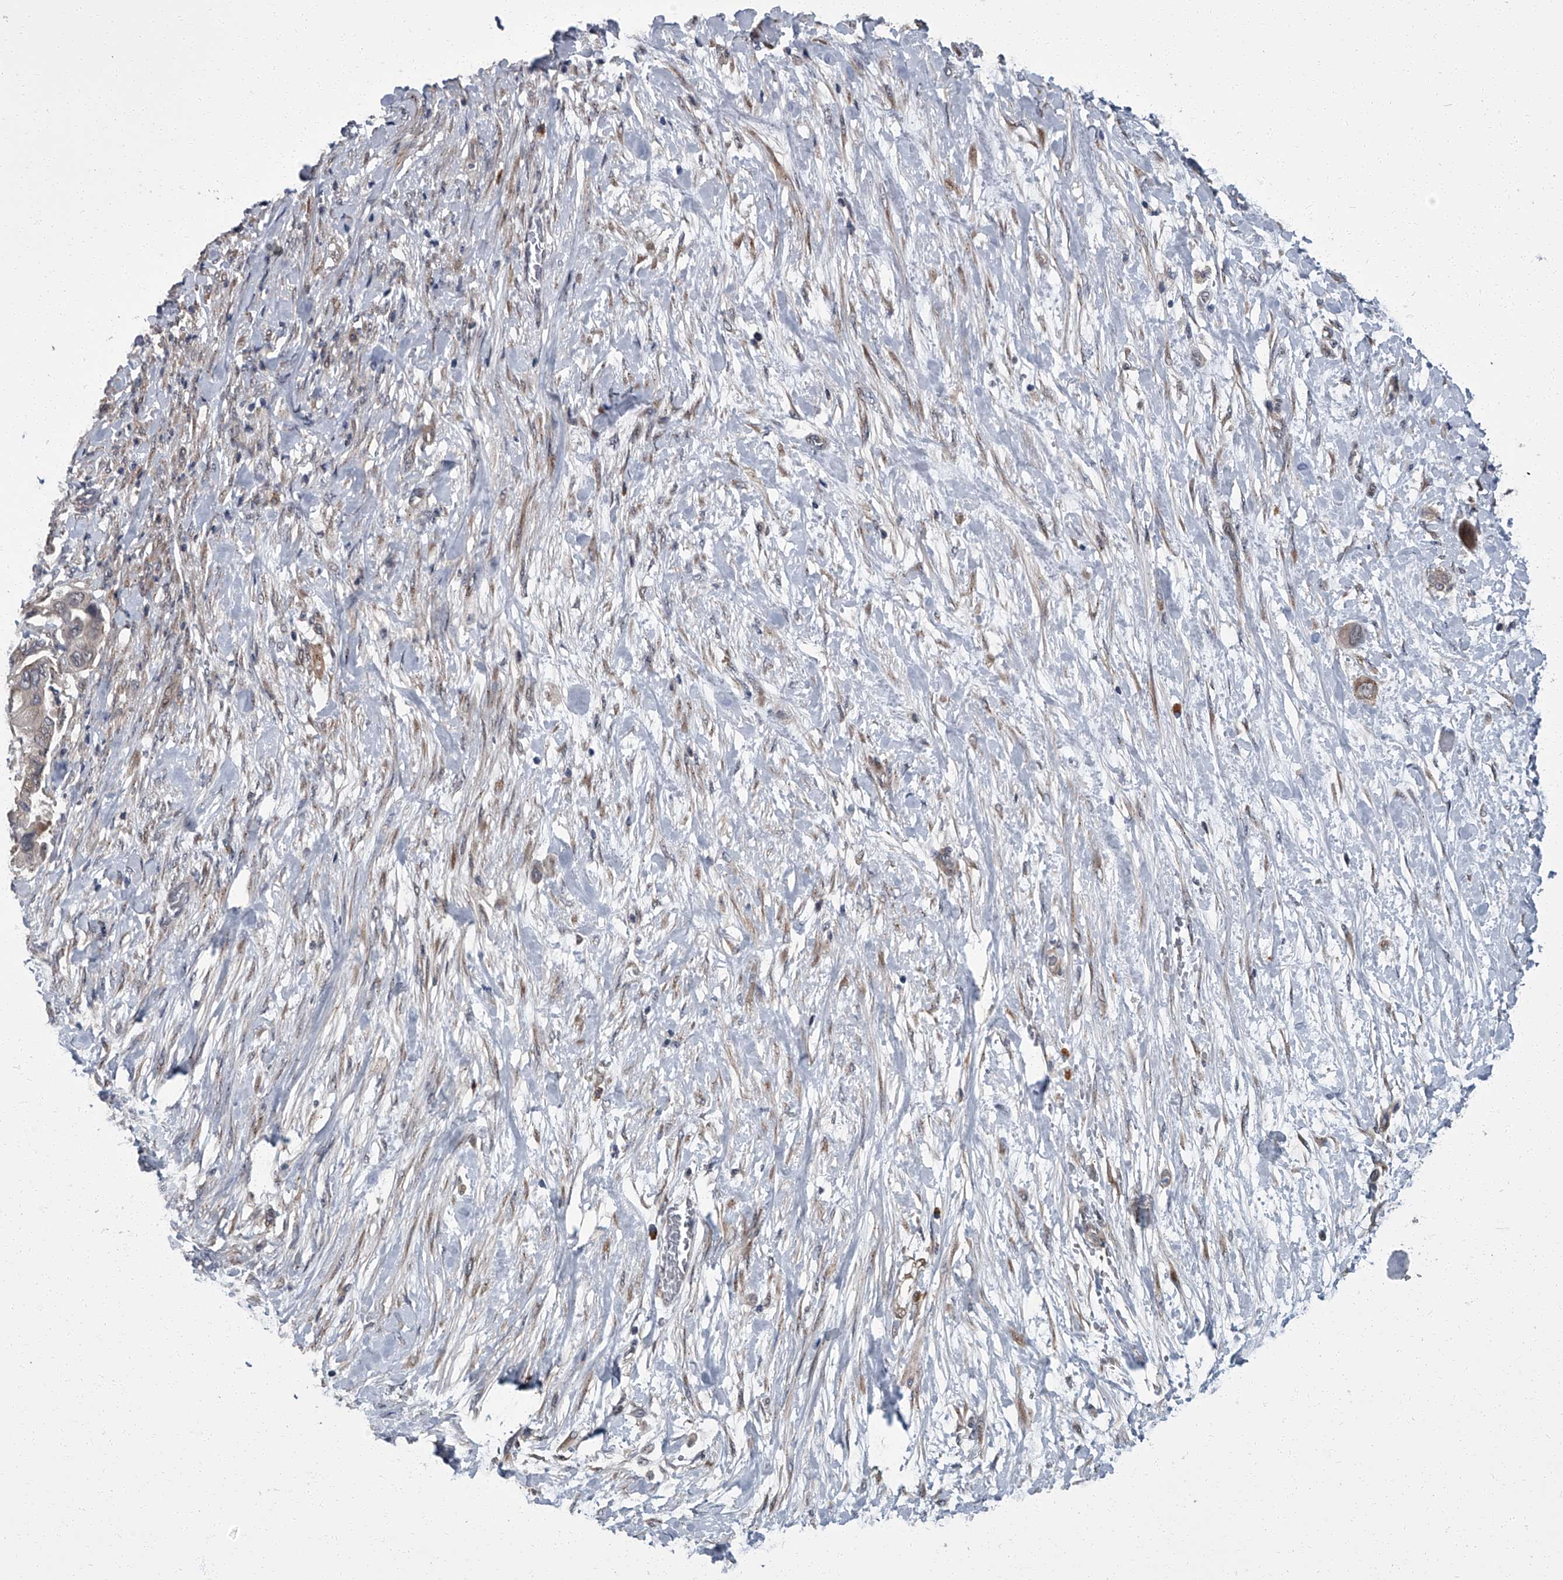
{"staining": {"intensity": "weak", "quantity": "25%-75%", "location": "cytoplasmic/membranous"}, "tissue": "pancreatic cancer", "cell_type": "Tumor cells", "image_type": "cancer", "snomed": [{"axis": "morphology", "description": "Adenocarcinoma, NOS"}, {"axis": "topography", "description": "Pancreas"}], "caption": "Pancreatic adenocarcinoma tissue exhibits weak cytoplasmic/membranous positivity in approximately 25%-75% of tumor cells", "gene": "ZNF274", "patient": {"sex": "male", "age": 68}}